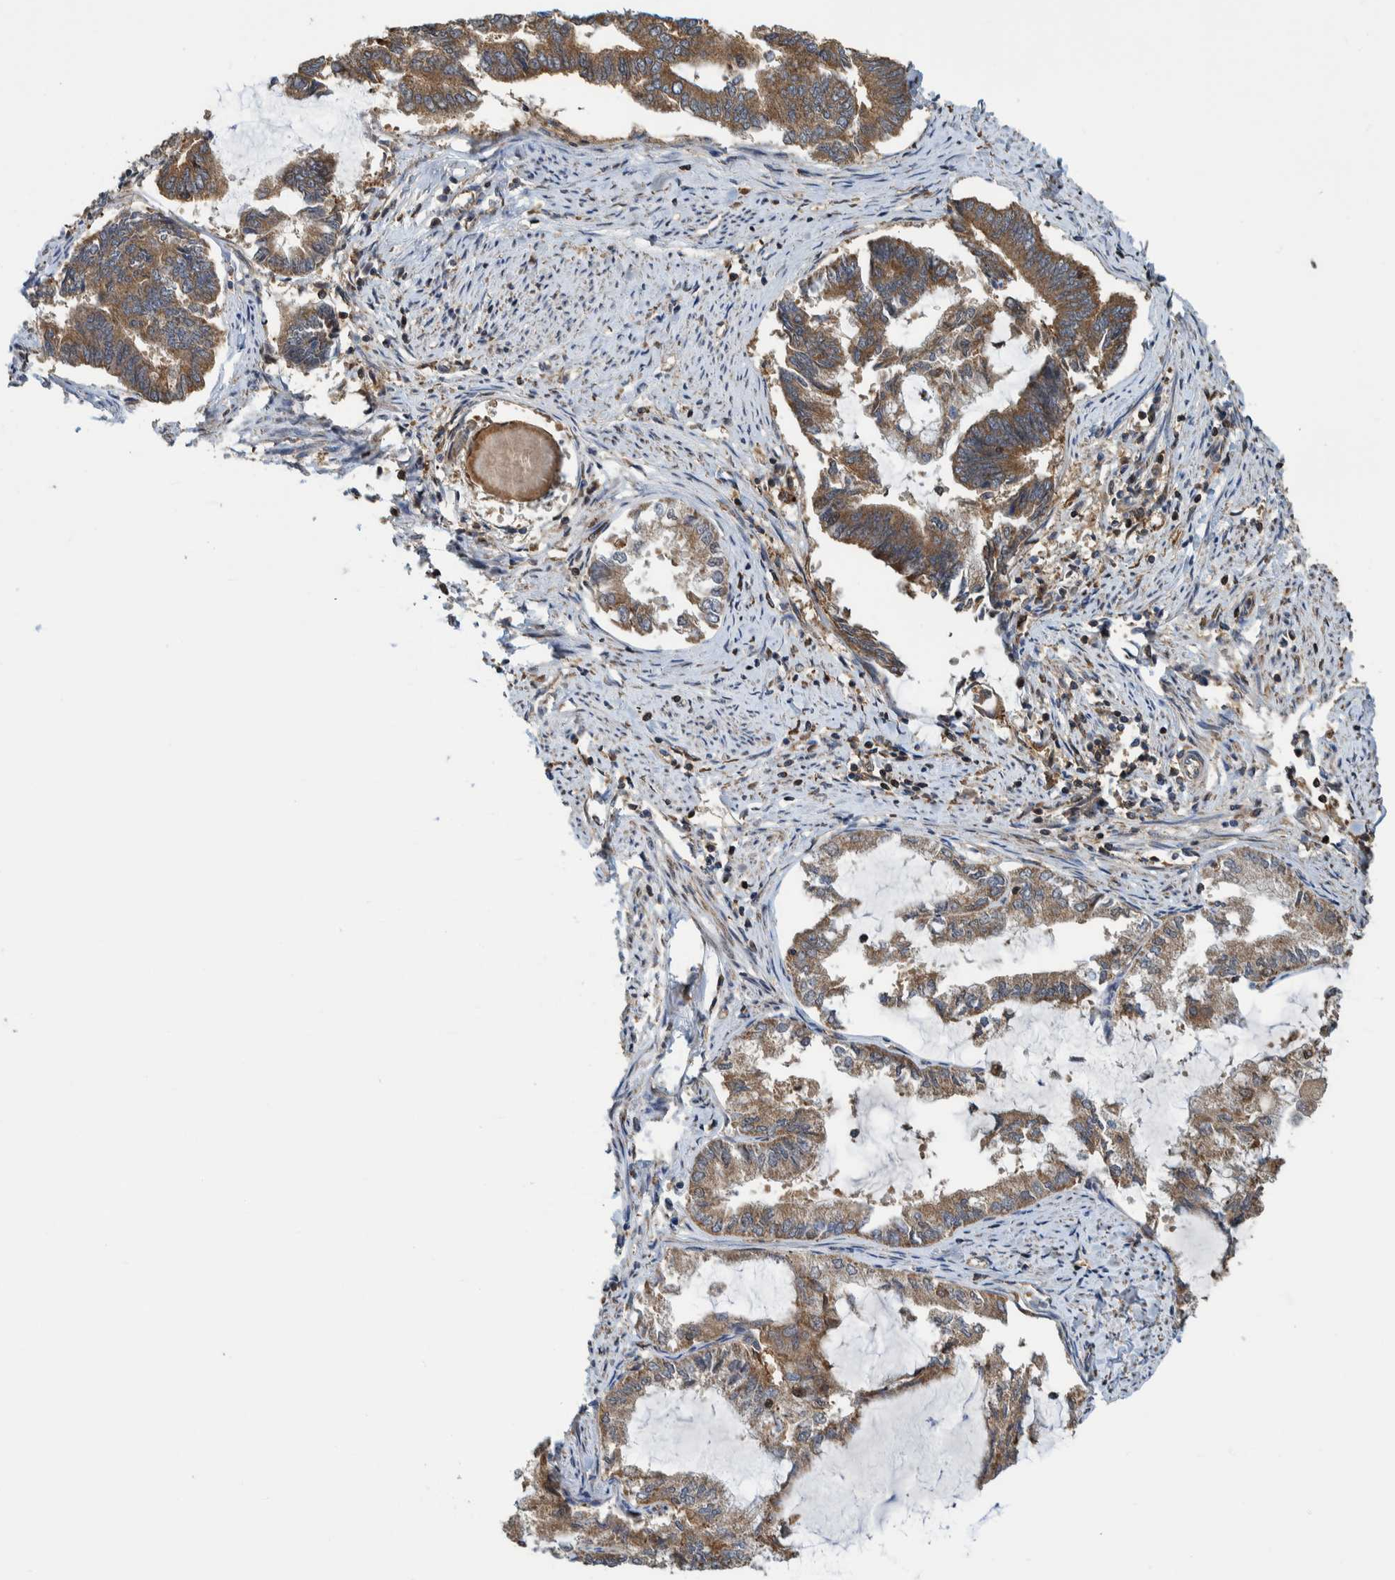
{"staining": {"intensity": "moderate", "quantity": ">75%", "location": "cytoplasmic/membranous"}, "tissue": "endometrial cancer", "cell_type": "Tumor cells", "image_type": "cancer", "snomed": [{"axis": "morphology", "description": "Adenocarcinoma, NOS"}, {"axis": "topography", "description": "Endometrium"}], "caption": "Immunohistochemical staining of adenocarcinoma (endometrial) reveals medium levels of moderate cytoplasmic/membranous protein staining in approximately >75% of tumor cells.", "gene": "CCDC57", "patient": {"sex": "female", "age": 86}}